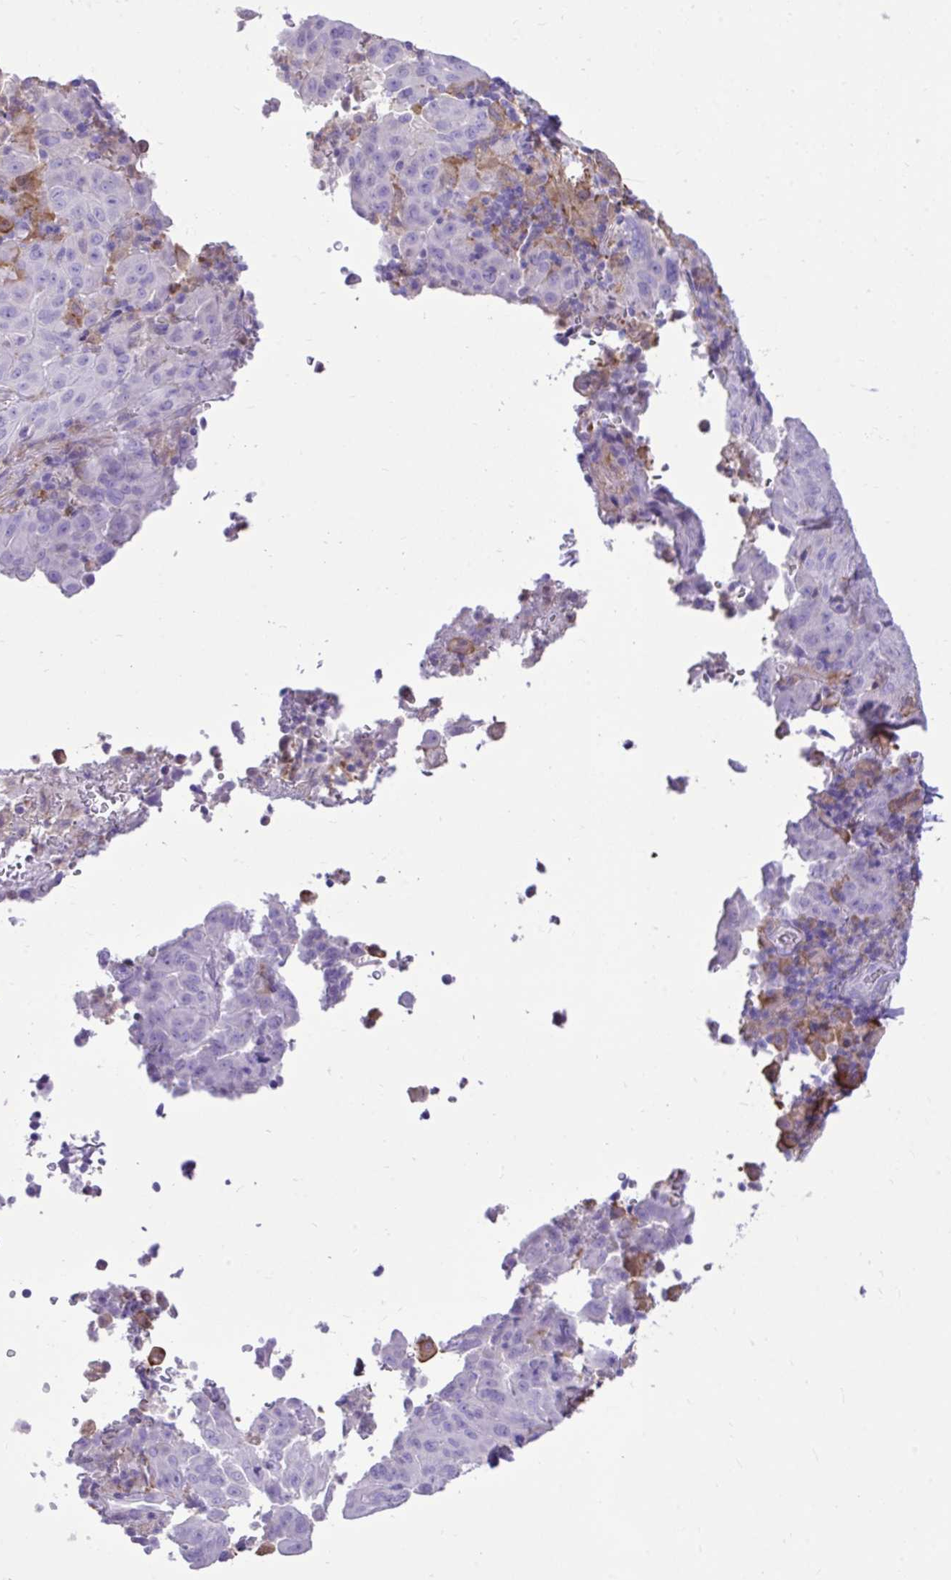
{"staining": {"intensity": "negative", "quantity": "none", "location": "none"}, "tissue": "pancreatic cancer", "cell_type": "Tumor cells", "image_type": "cancer", "snomed": [{"axis": "morphology", "description": "Adenocarcinoma, NOS"}, {"axis": "topography", "description": "Pancreas"}], "caption": "Tumor cells are negative for protein expression in human pancreatic adenocarcinoma. The staining is performed using DAB (3,3'-diaminobenzidine) brown chromogen with nuclei counter-stained in using hematoxylin.", "gene": "TLR7", "patient": {"sex": "male", "age": 63}}